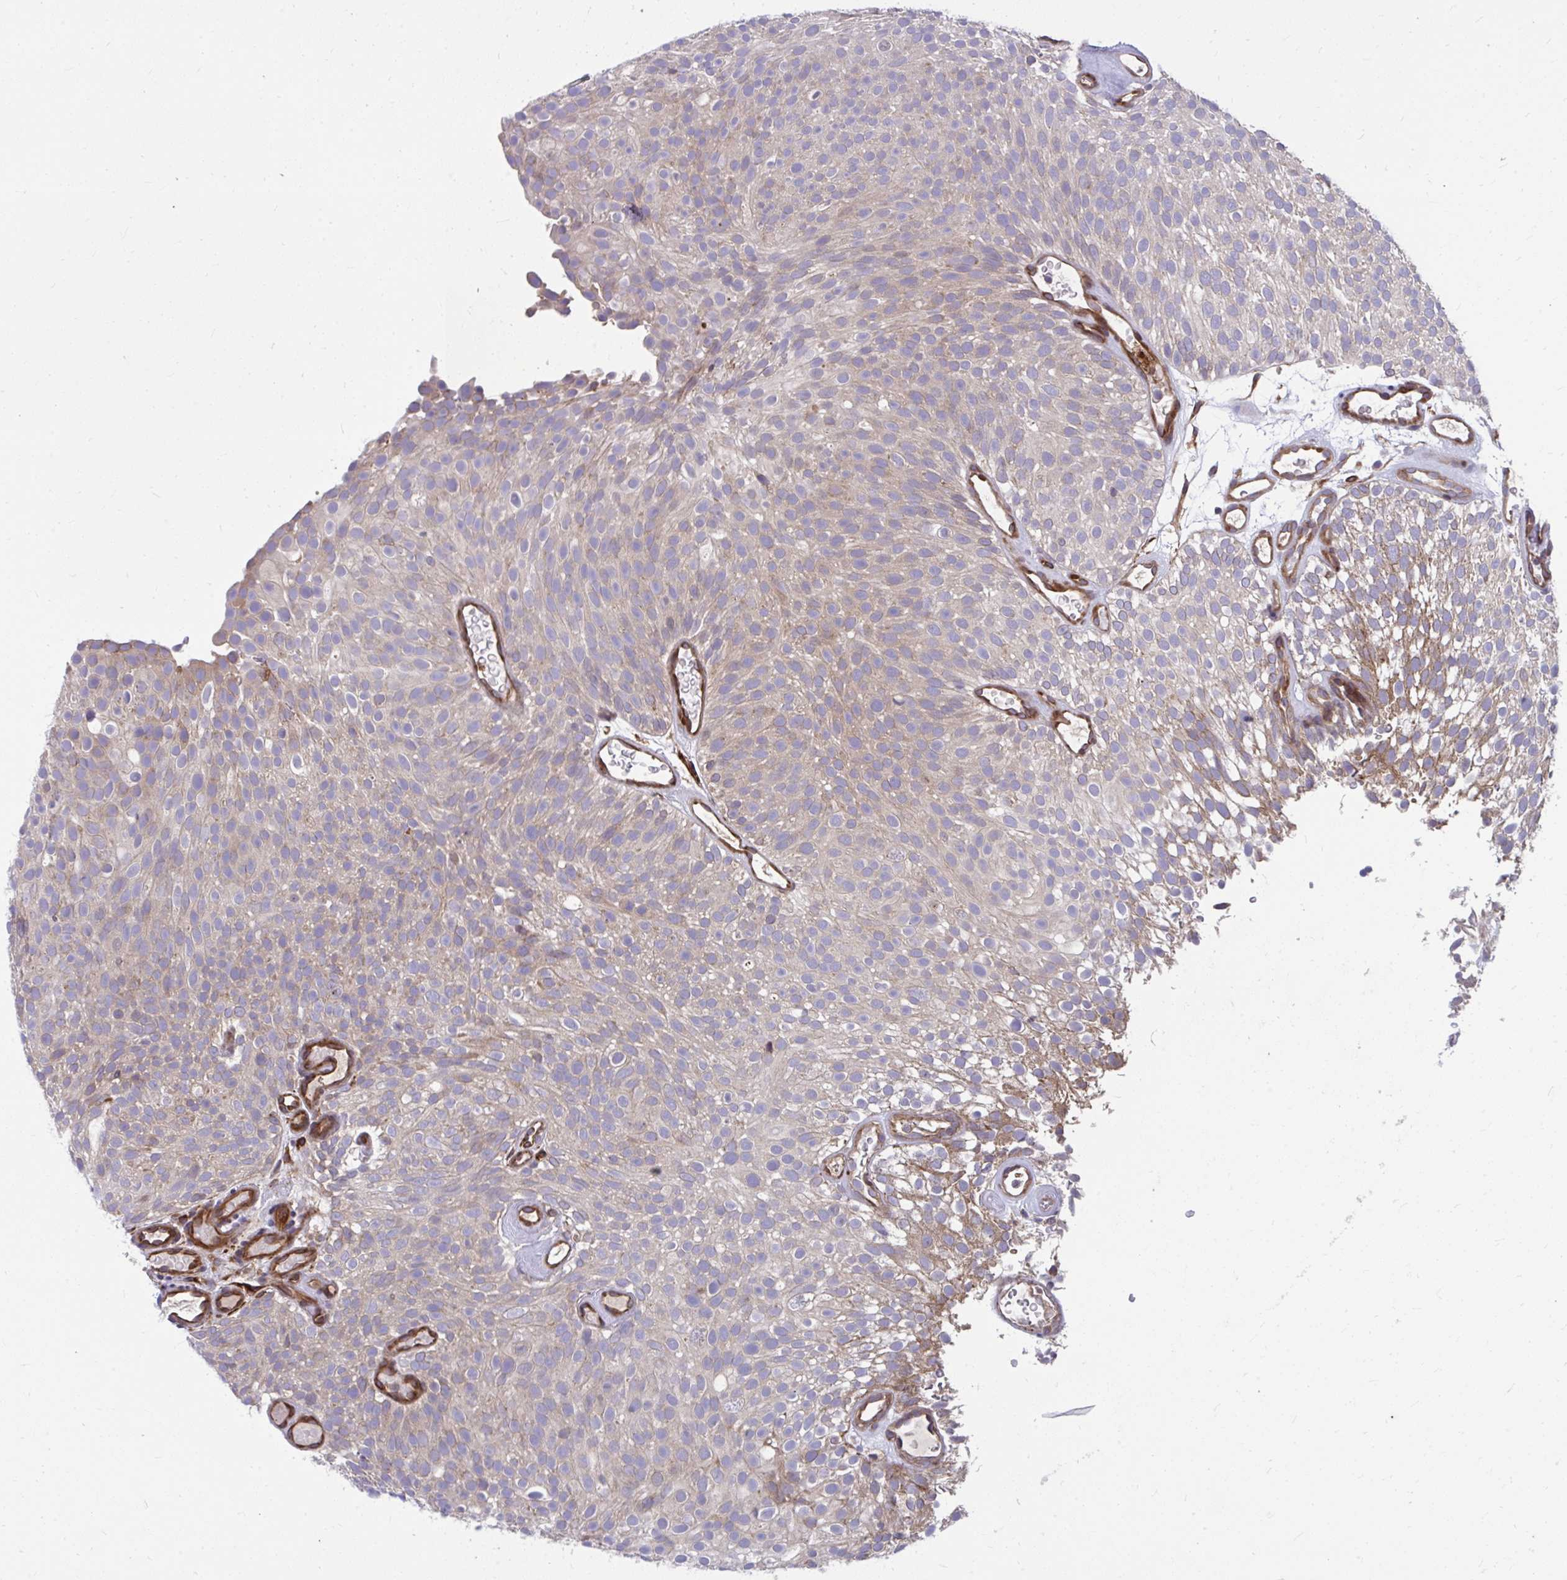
{"staining": {"intensity": "moderate", "quantity": "25%-75%", "location": "cytoplasmic/membranous"}, "tissue": "urothelial cancer", "cell_type": "Tumor cells", "image_type": "cancer", "snomed": [{"axis": "morphology", "description": "Urothelial carcinoma, Low grade"}, {"axis": "topography", "description": "Urinary bladder"}], "caption": "Immunohistochemical staining of urothelial carcinoma (low-grade) reveals moderate cytoplasmic/membranous protein positivity in approximately 25%-75% of tumor cells.", "gene": "STIM2", "patient": {"sex": "male", "age": 78}}